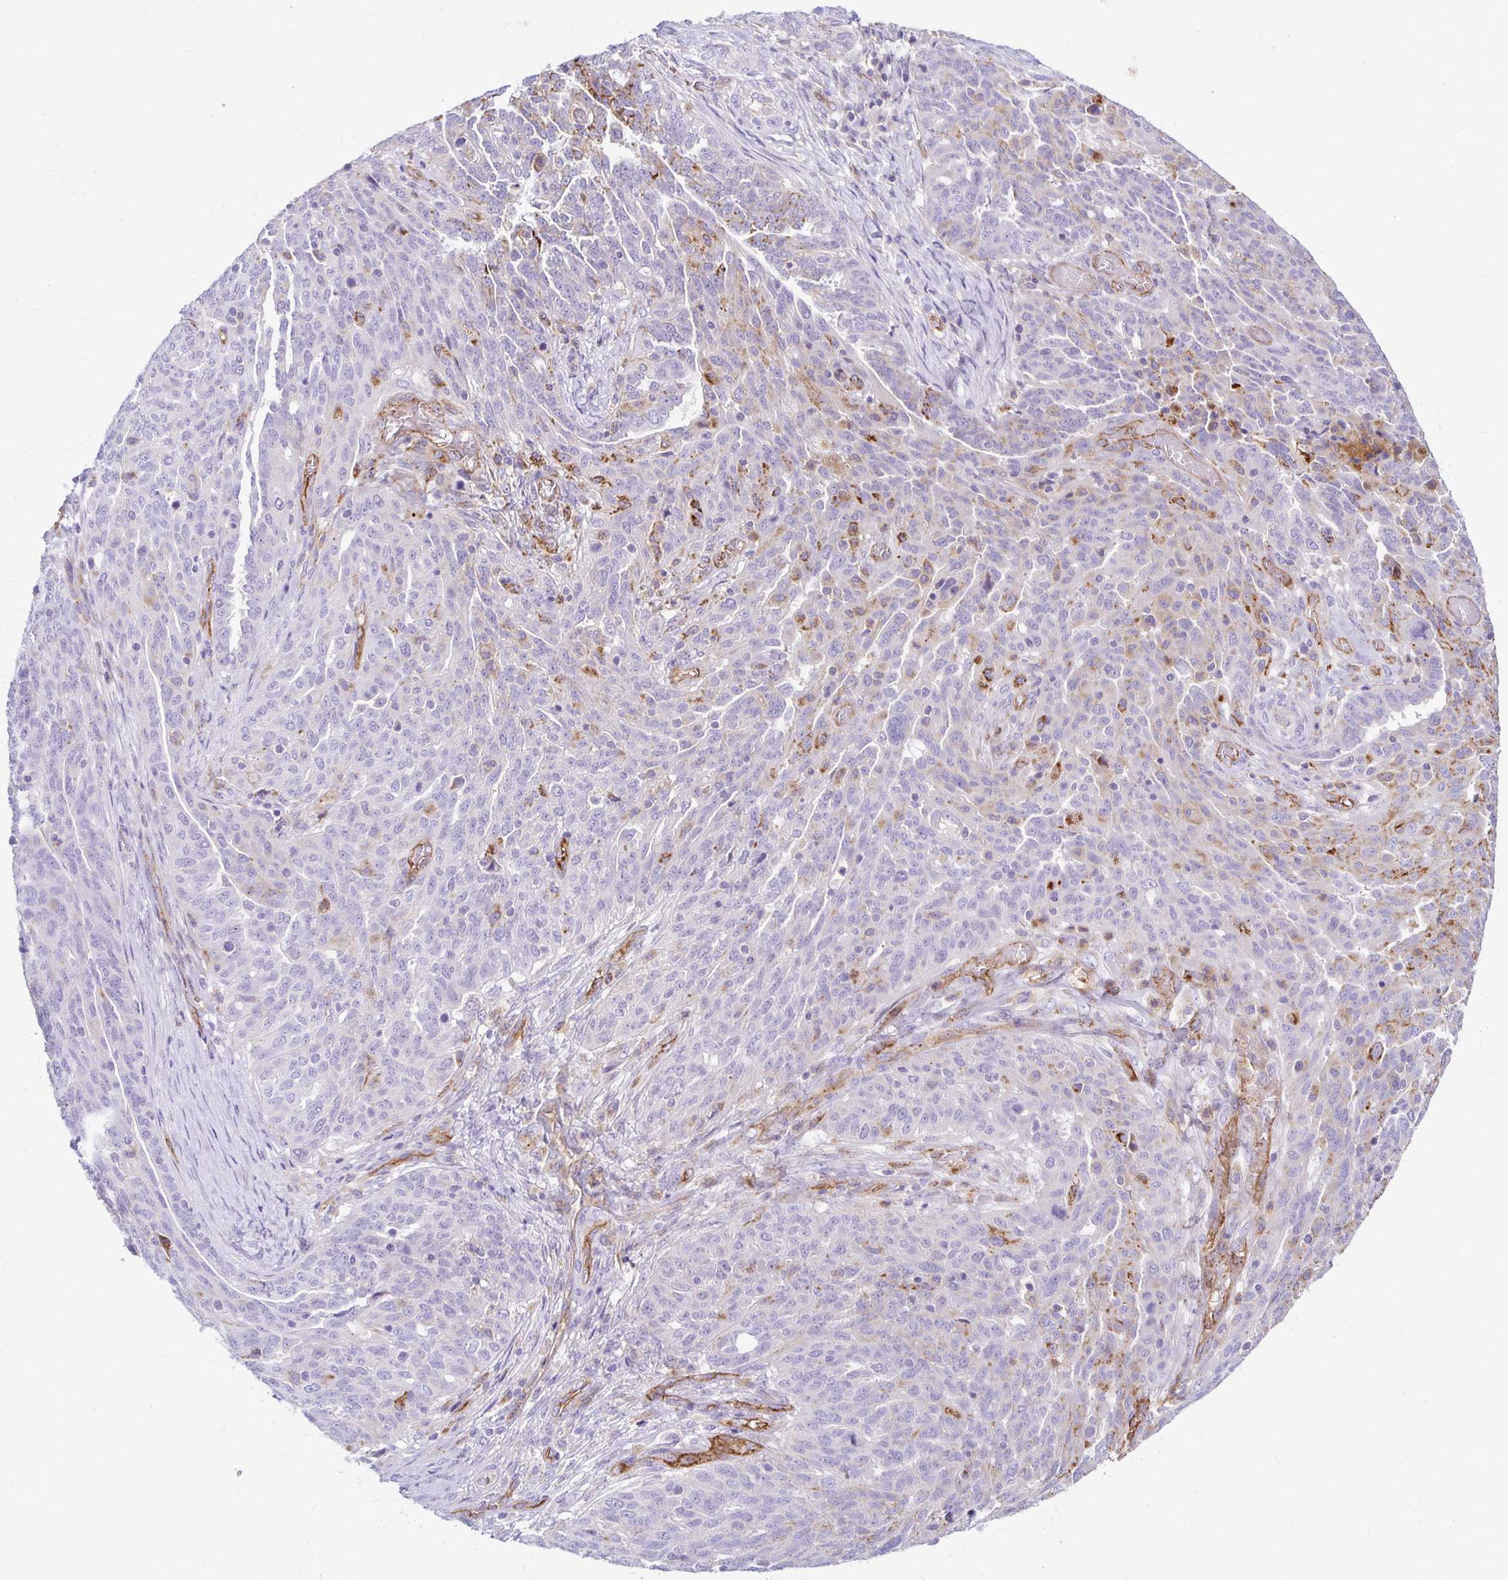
{"staining": {"intensity": "weak", "quantity": "<25%", "location": "cytoplasmic/membranous"}, "tissue": "ovarian cancer", "cell_type": "Tumor cells", "image_type": "cancer", "snomed": [{"axis": "morphology", "description": "Cystadenocarcinoma, serous, NOS"}, {"axis": "topography", "description": "Ovary"}], "caption": "The image exhibits no staining of tumor cells in ovarian serous cystadenocarcinoma.", "gene": "TTYH1", "patient": {"sex": "female", "age": 67}}